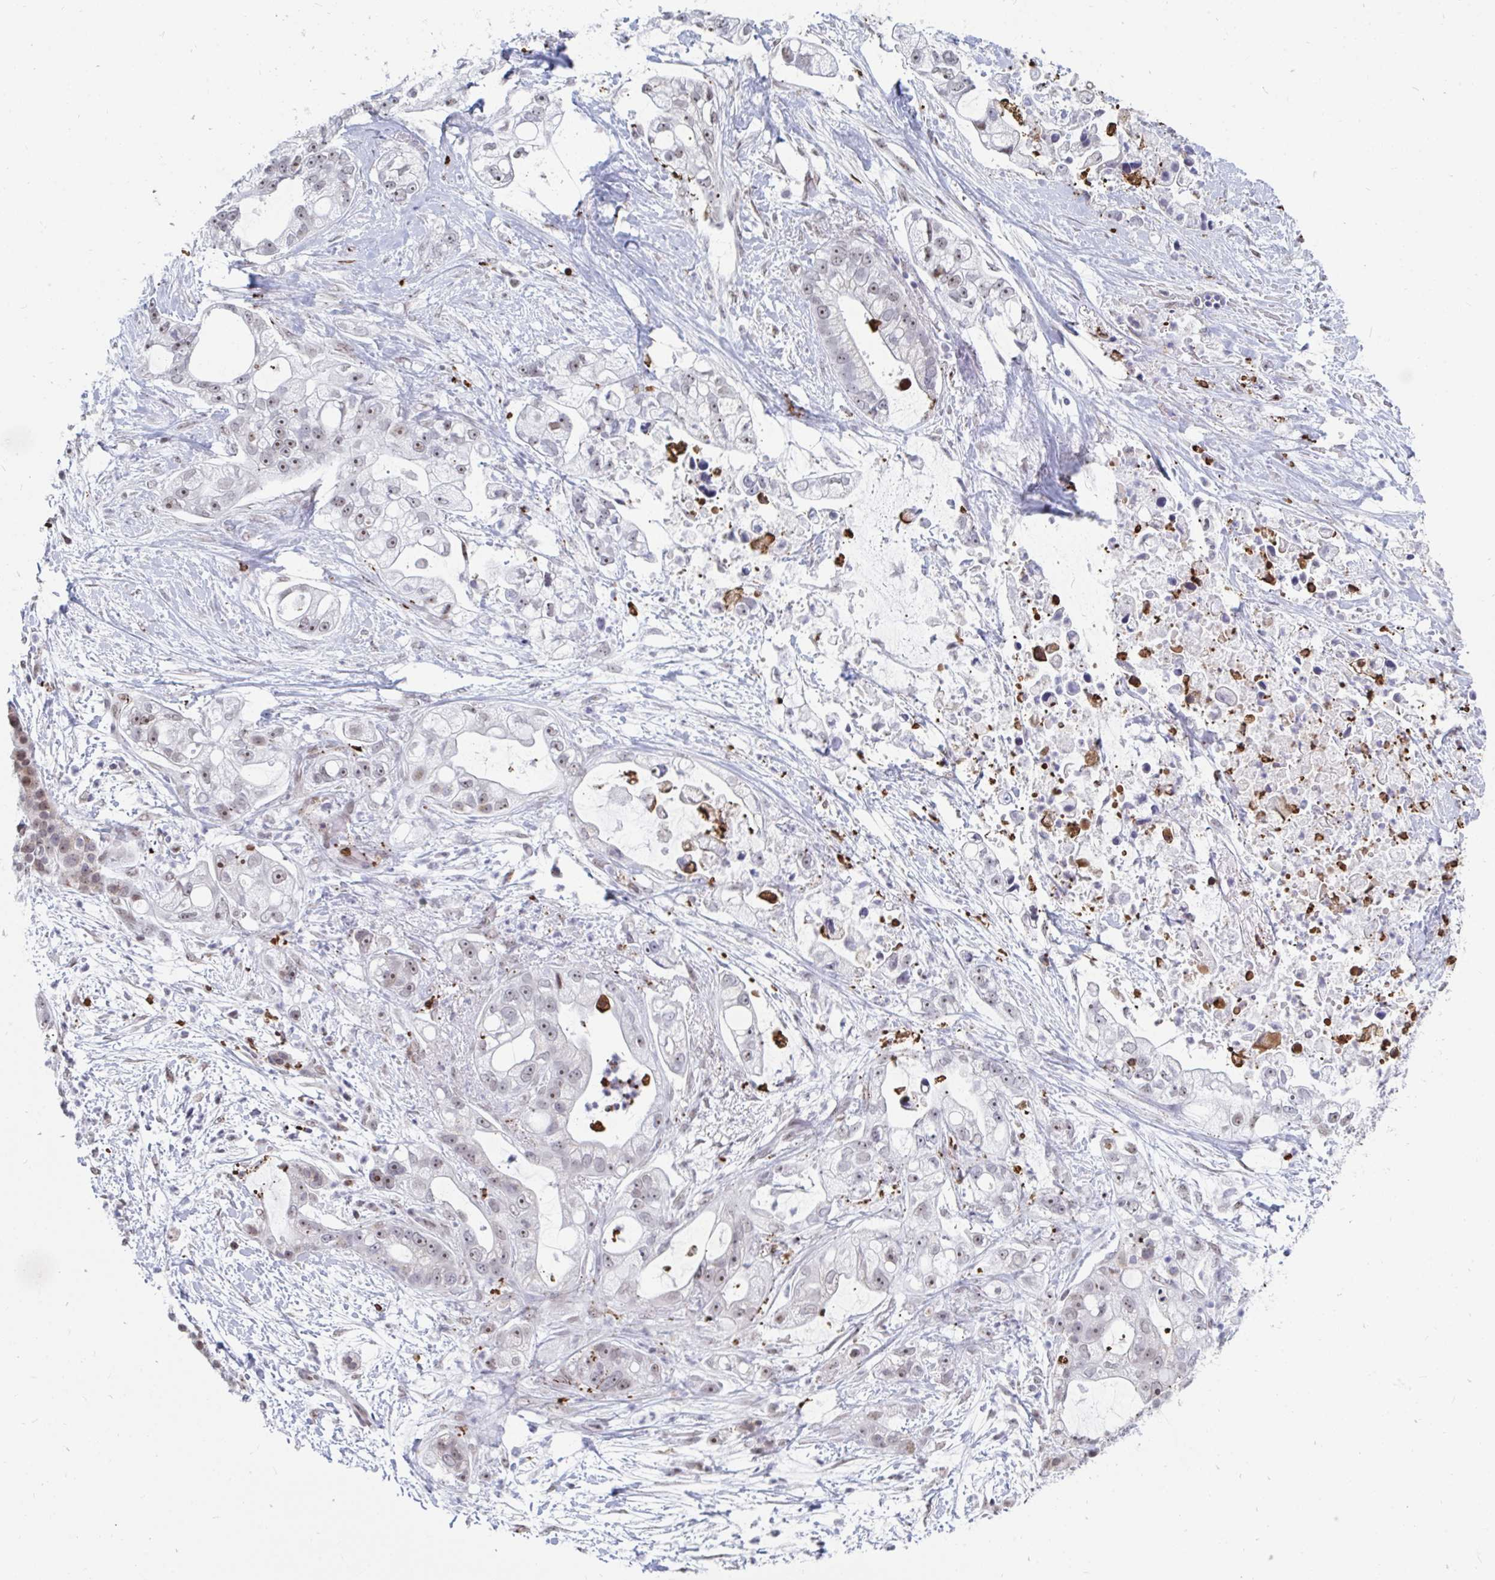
{"staining": {"intensity": "weak", "quantity": "25%-75%", "location": "nuclear"}, "tissue": "pancreatic cancer", "cell_type": "Tumor cells", "image_type": "cancer", "snomed": [{"axis": "morphology", "description": "Adenocarcinoma, NOS"}, {"axis": "topography", "description": "Pancreas"}], "caption": "IHC image of neoplastic tissue: pancreatic cancer stained using IHC reveals low levels of weak protein expression localized specifically in the nuclear of tumor cells, appearing as a nuclear brown color.", "gene": "TRIP12", "patient": {"sex": "female", "age": 69}}